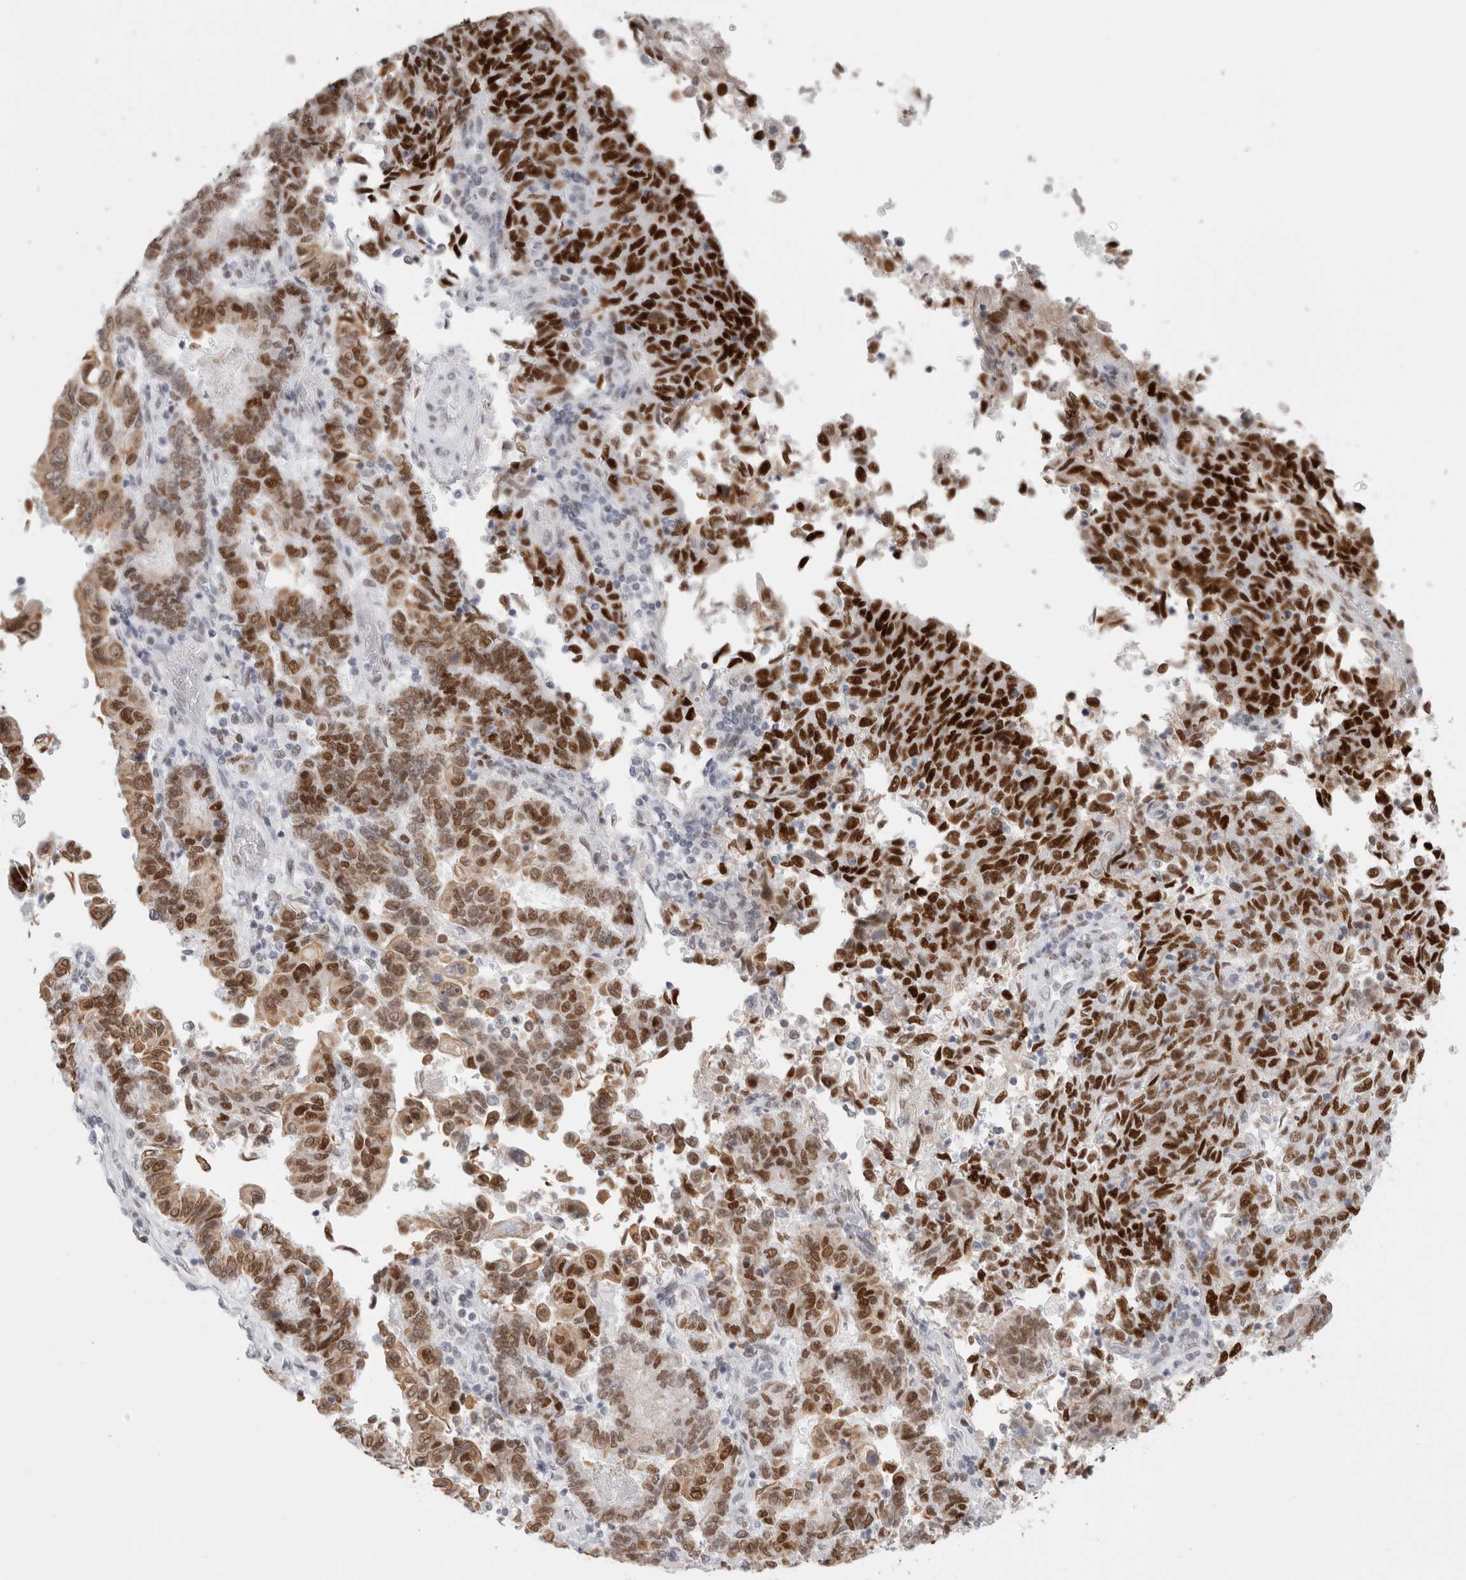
{"staining": {"intensity": "strong", "quantity": ">75%", "location": "nuclear"}, "tissue": "endometrial cancer", "cell_type": "Tumor cells", "image_type": "cancer", "snomed": [{"axis": "morphology", "description": "Adenocarcinoma, NOS"}, {"axis": "topography", "description": "Endometrium"}], "caption": "A brown stain shows strong nuclear expression of a protein in adenocarcinoma (endometrial) tumor cells.", "gene": "SMARCC1", "patient": {"sex": "female", "age": 80}}